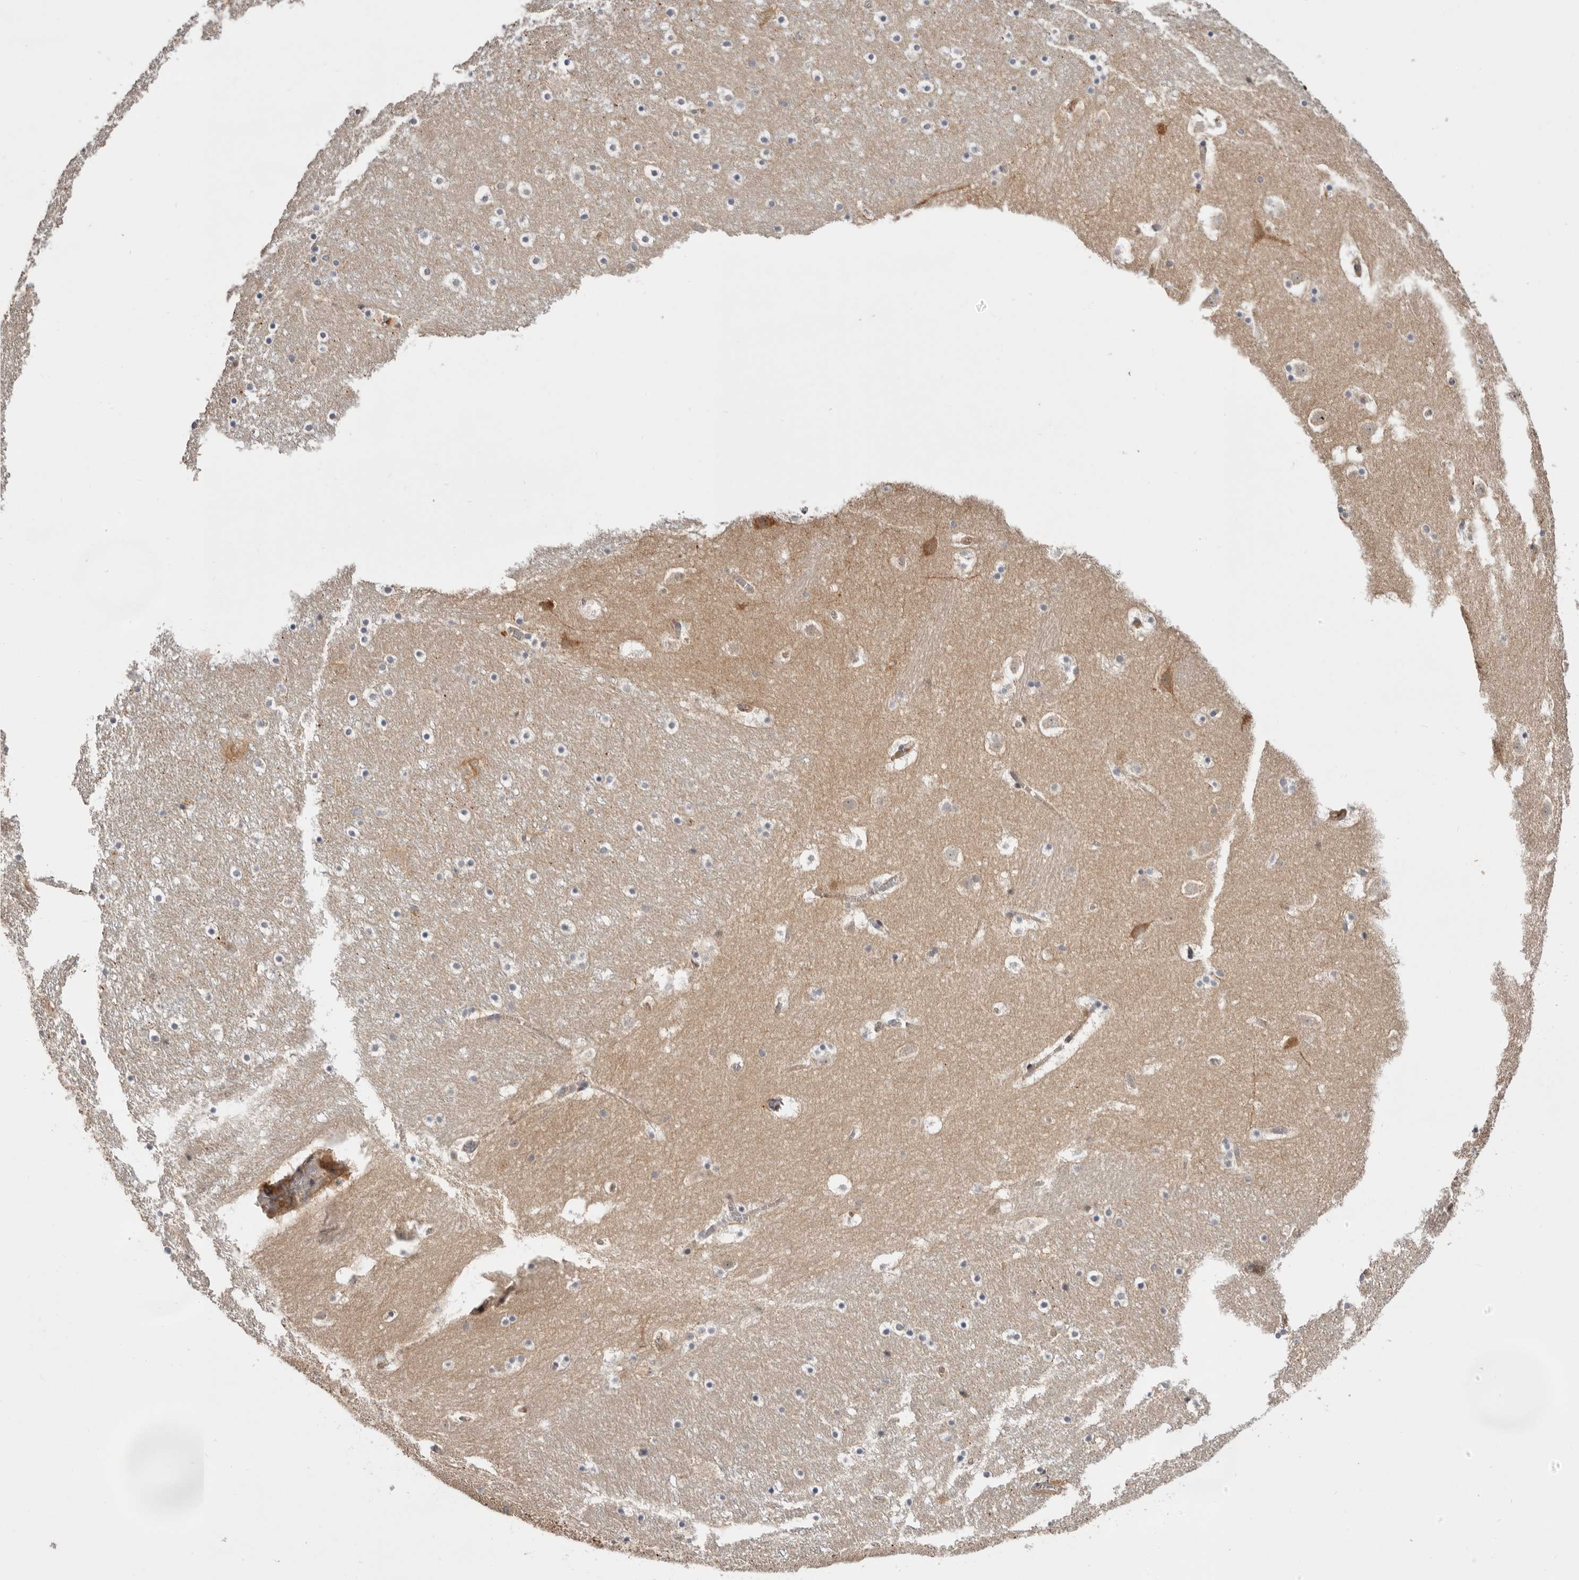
{"staining": {"intensity": "negative", "quantity": "none", "location": "none"}, "tissue": "caudate", "cell_type": "Glial cells", "image_type": "normal", "snomed": [{"axis": "morphology", "description": "Normal tissue, NOS"}, {"axis": "topography", "description": "Lateral ventricle wall"}], "caption": "Human caudate stained for a protein using IHC displays no positivity in glial cells.", "gene": "DOP1A", "patient": {"sex": "male", "age": 45}}